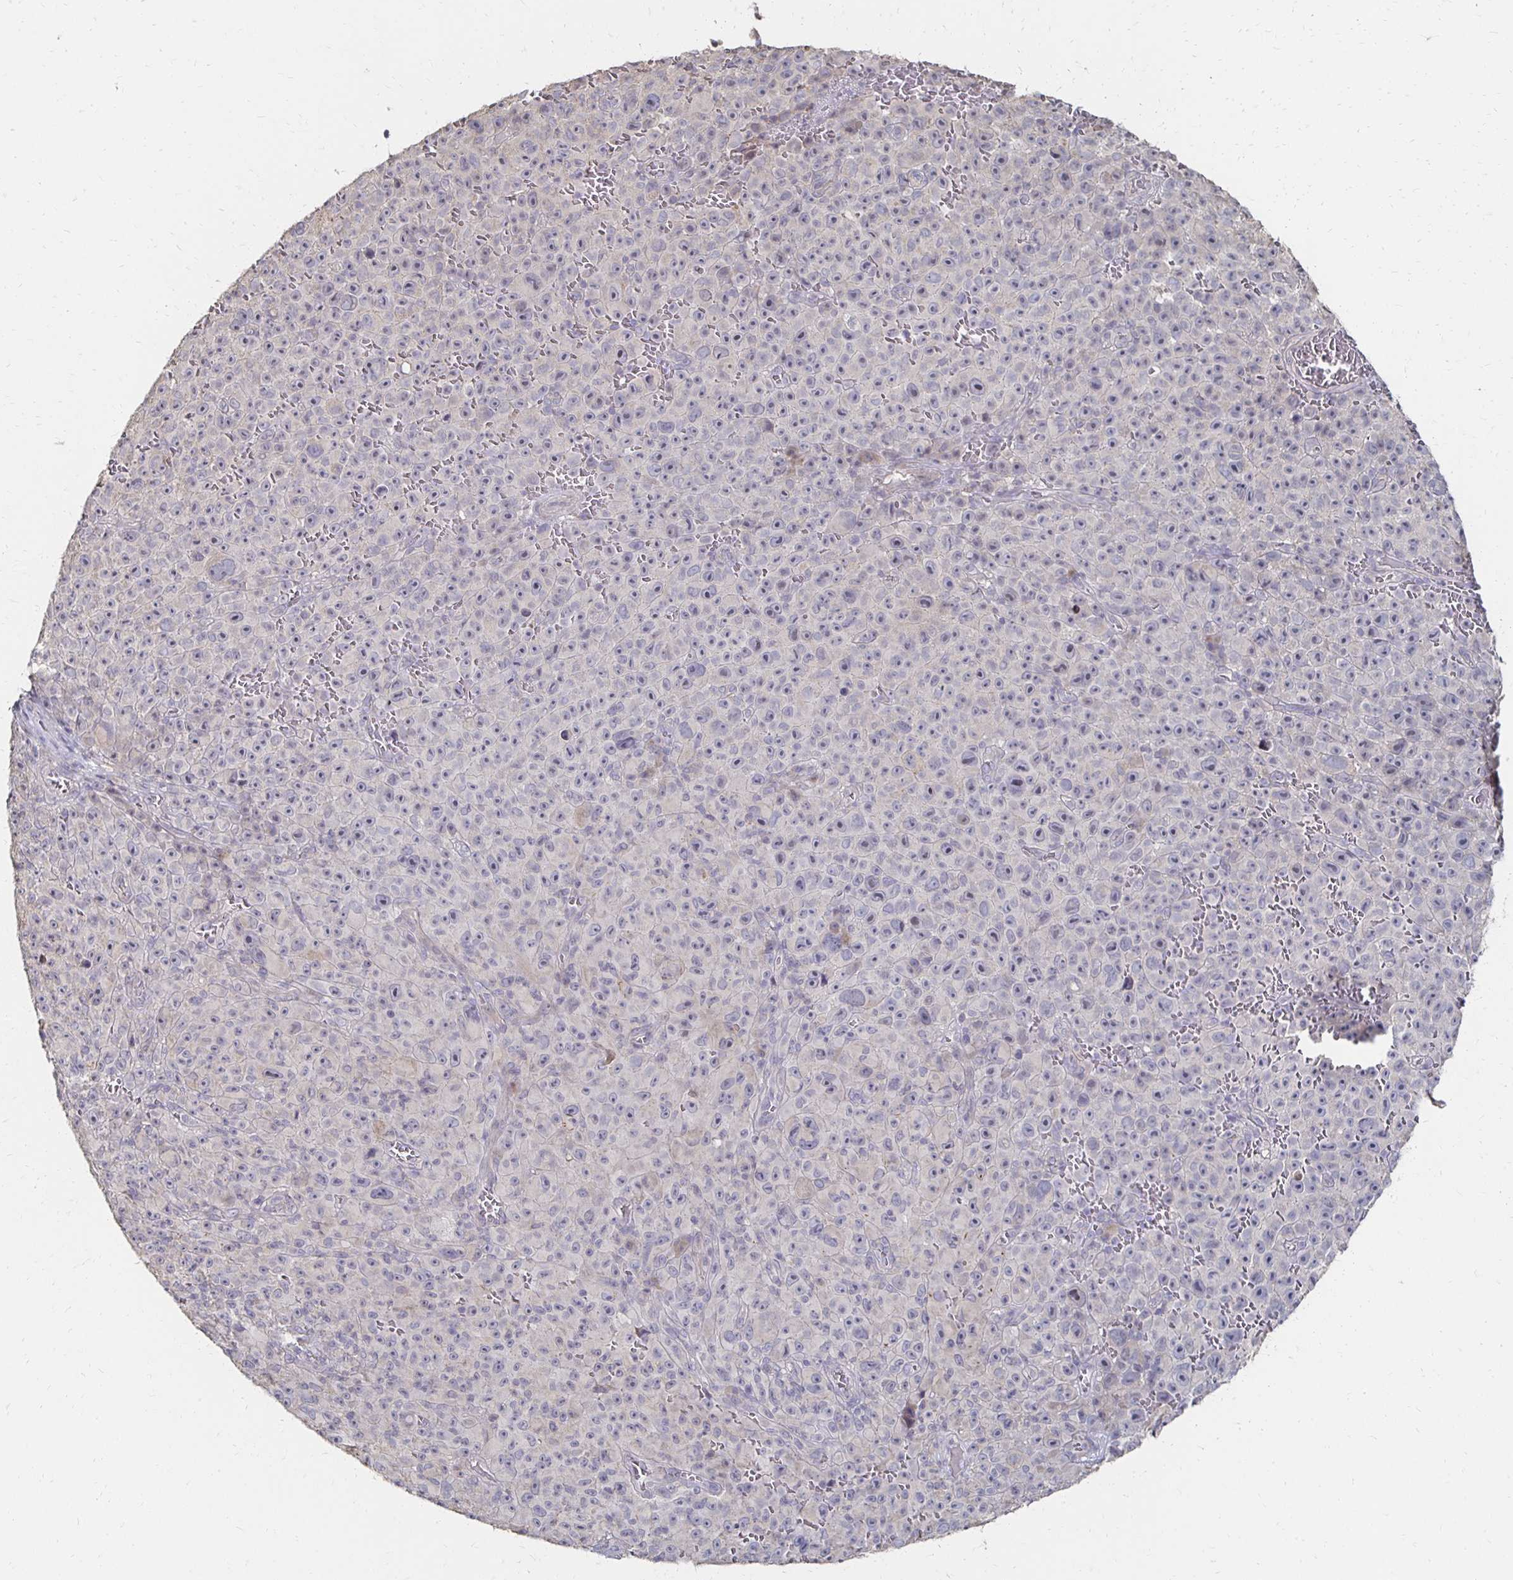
{"staining": {"intensity": "negative", "quantity": "none", "location": "none"}, "tissue": "melanoma", "cell_type": "Tumor cells", "image_type": "cancer", "snomed": [{"axis": "morphology", "description": "Malignant melanoma, NOS"}, {"axis": "topography", "description": "Skin"}], "caption": "Melanoma was stained to show a protein in brown. There is no significant staining in tumor cells.", "gene": "ZNF727", "patient": {"sex": "female", "age": 82}}